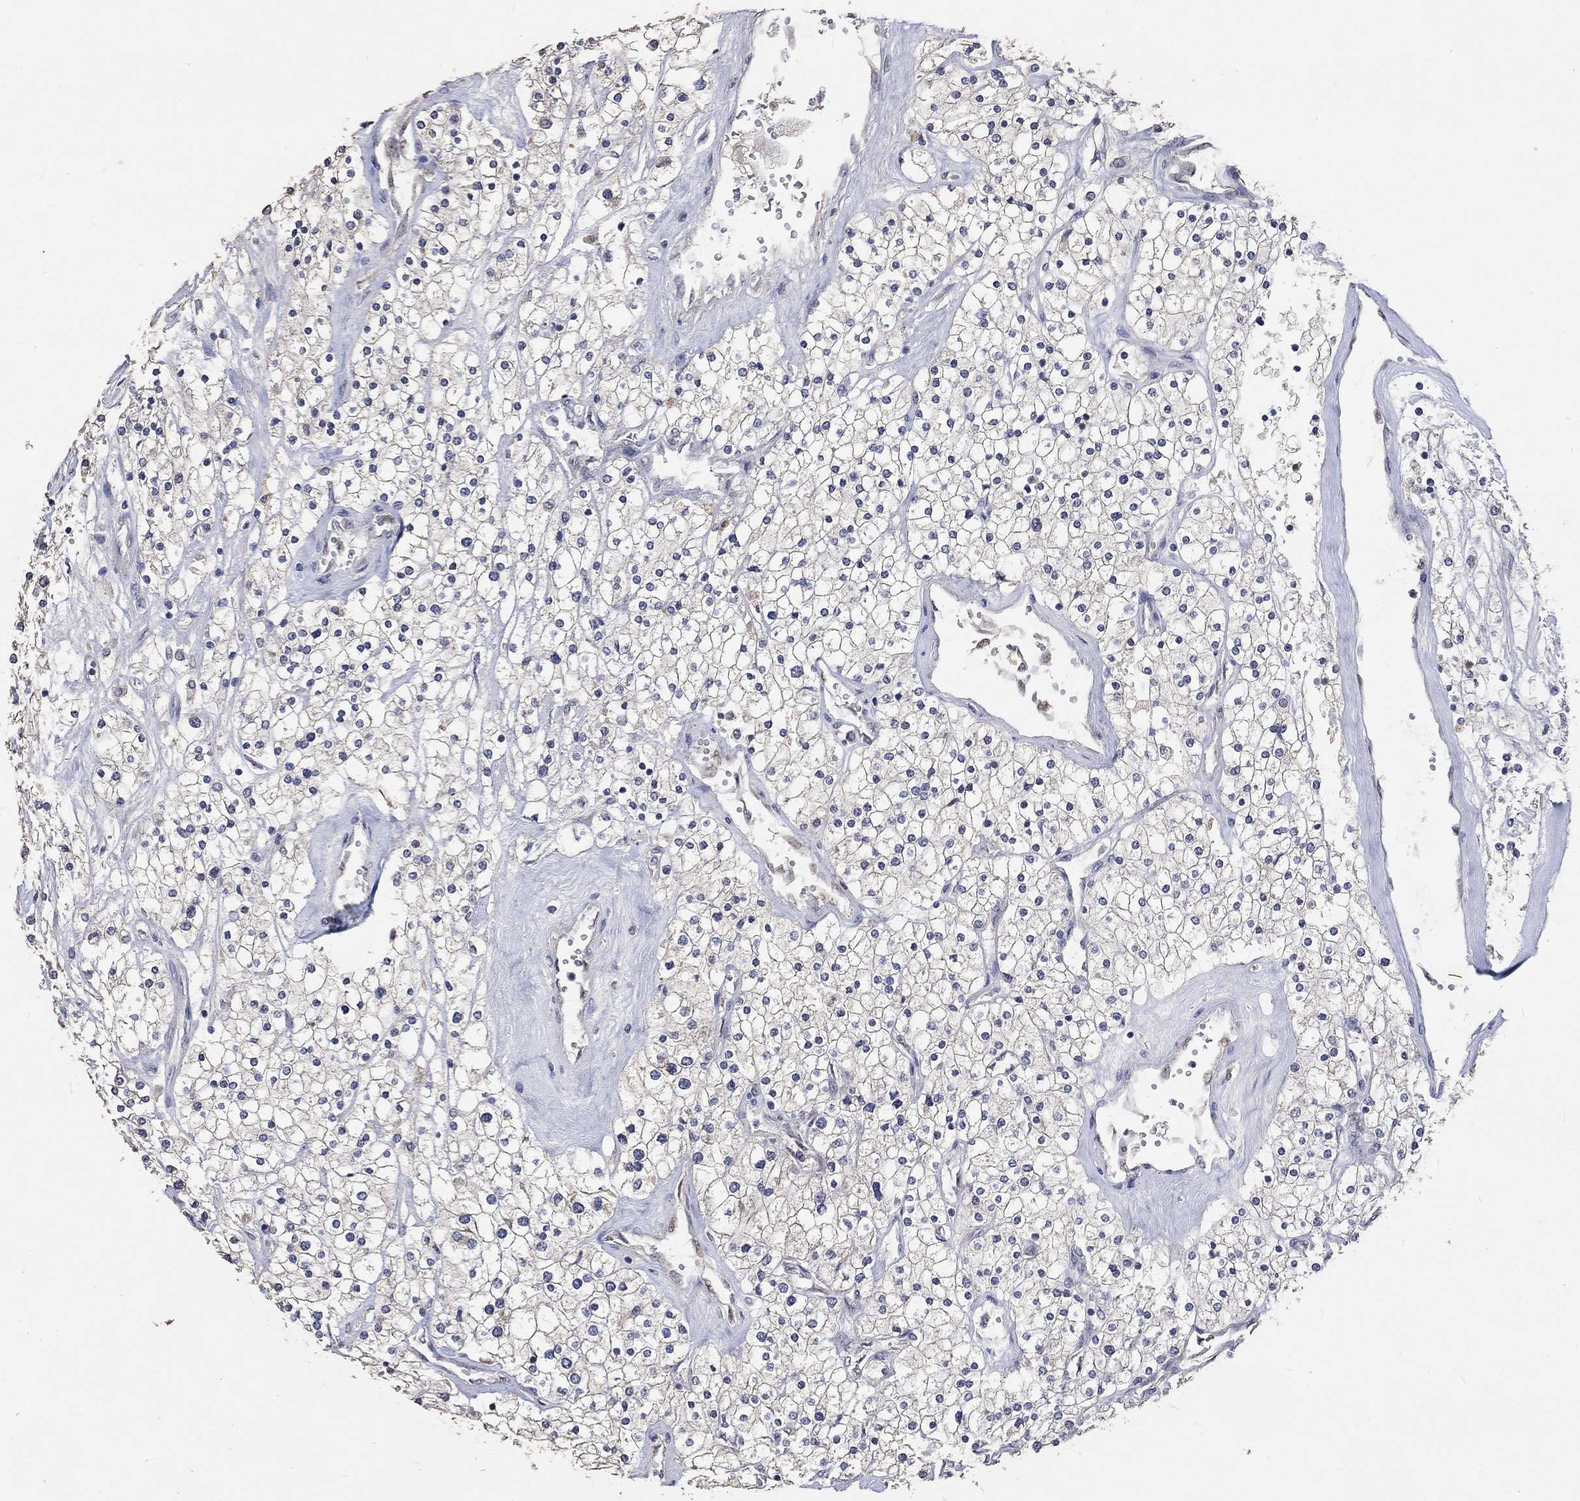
{"staining": {"intensity": "negative", "quantity": "none", "location": "none"}, "tissue": "renal cancer", "cell_type": "Tumor cells", "image_type": "cancer", "snomed": [{"axis": "morphology", "description": "Adenocarcinoma, NOS"}, {"axis": "topography", "description": "Kidney"}], "caption": "Photomicrograph shows no significant protein staining in tumor cells of renal cancer.", "gene": "PTPN20", "patient": {"sex": "male", "age": 80}}